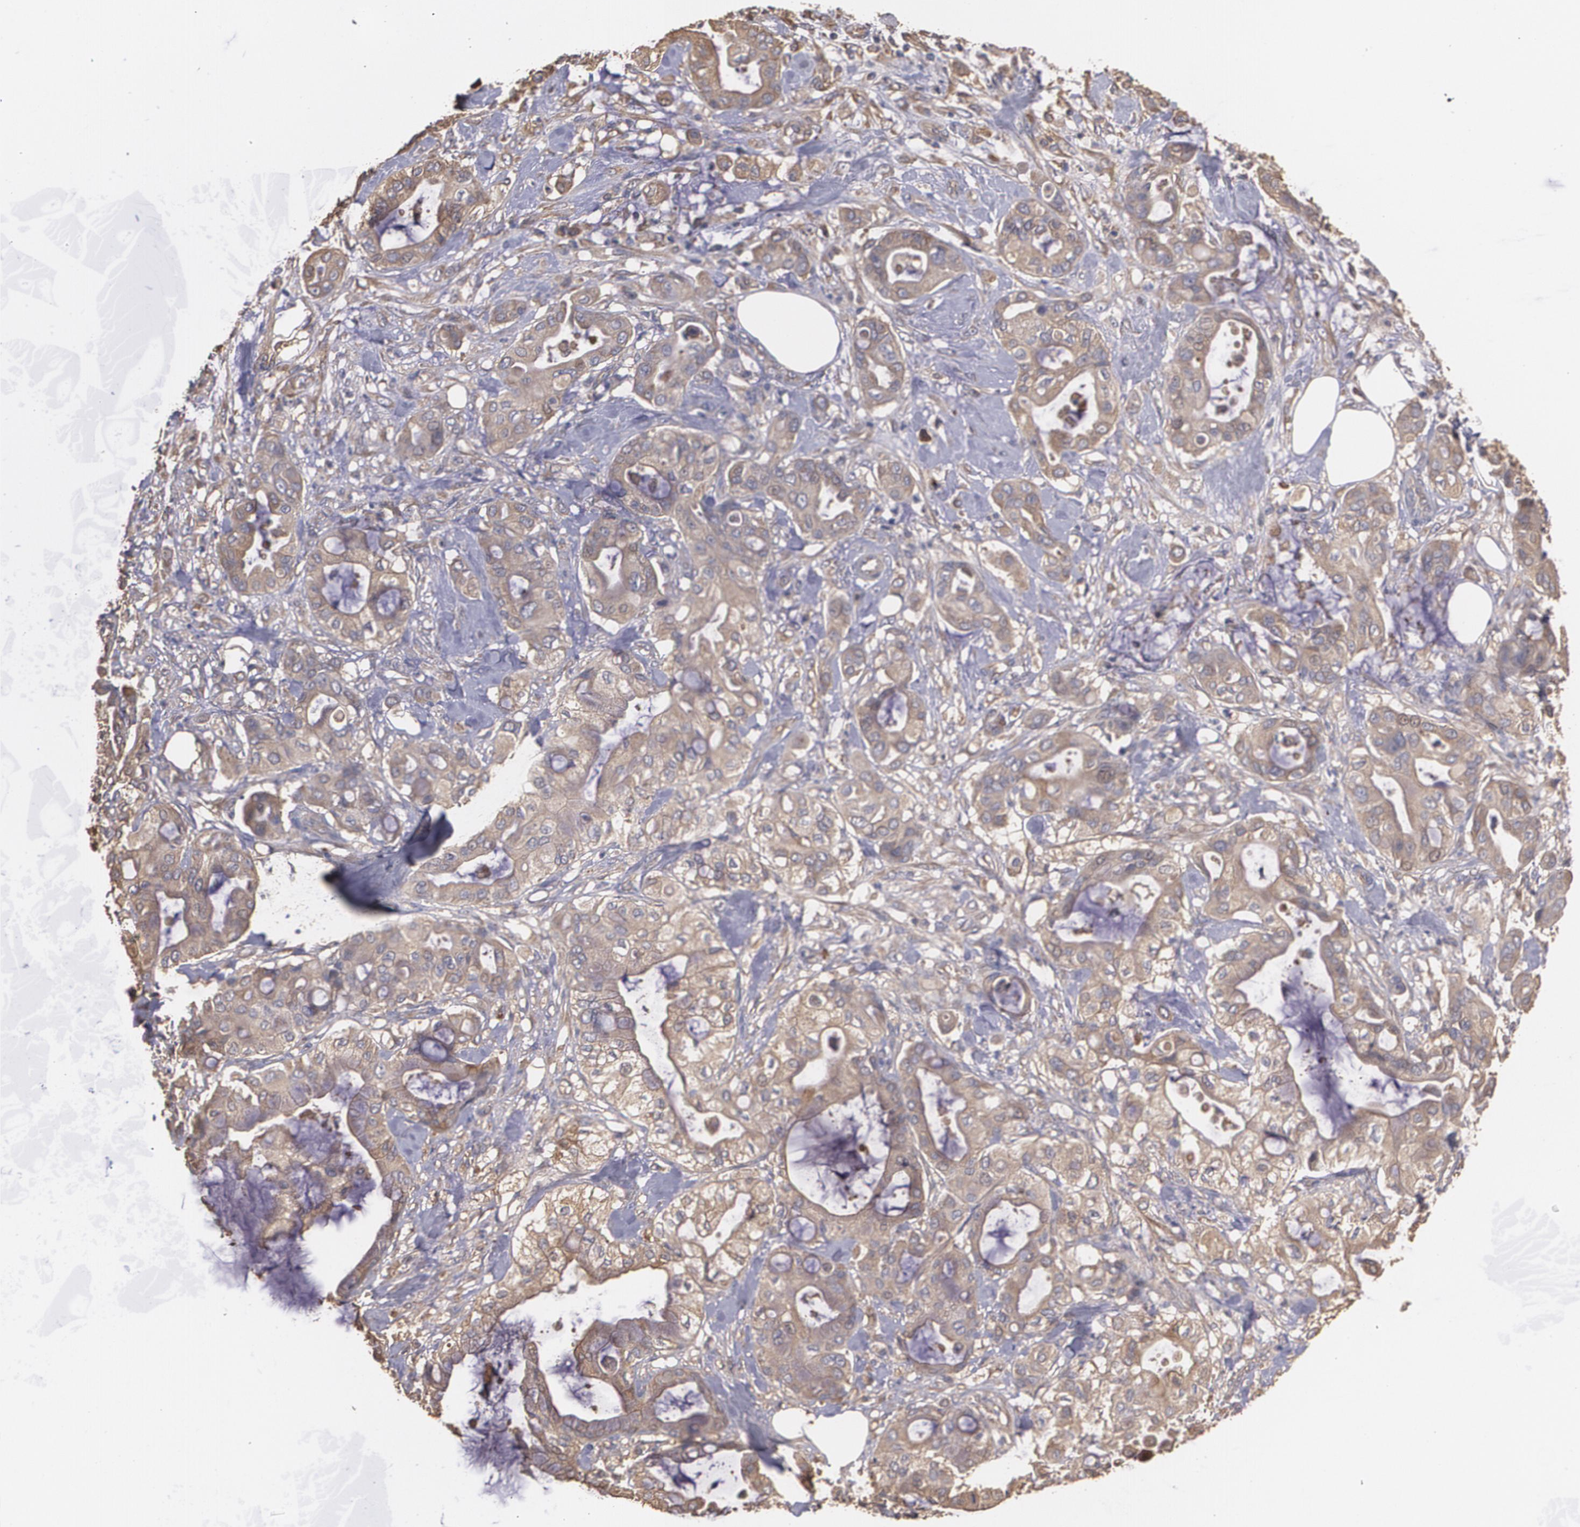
{"staining": {"intensity": "moderate", "quantity": ">75%", "location": "cytoplasmic/membranous"}, "tissue": "pancreatic cancer", "cell_type": "Tumor cells", "image_type": "cancer", "snomed": [{"axis": "morphology", "description": "Adenocarcinoma, NOS"}, {"axis": "morphology", "description": "Adenocarcinoma, metastatic, NOS"}, {"axis": "topography", "description": "Lymph node"}, {"axis": "topography", "description": "Pancreas"}, {"axis": "topography", "description": "Duodenum"}], "caption": "A brown stain shows moderate cytoplasmic/membranous positivity of a protein in human pancreatic adenocarcinoma tumor cells.", "gene": "PON1", "patient": {"sex": "female", "age": 64}}